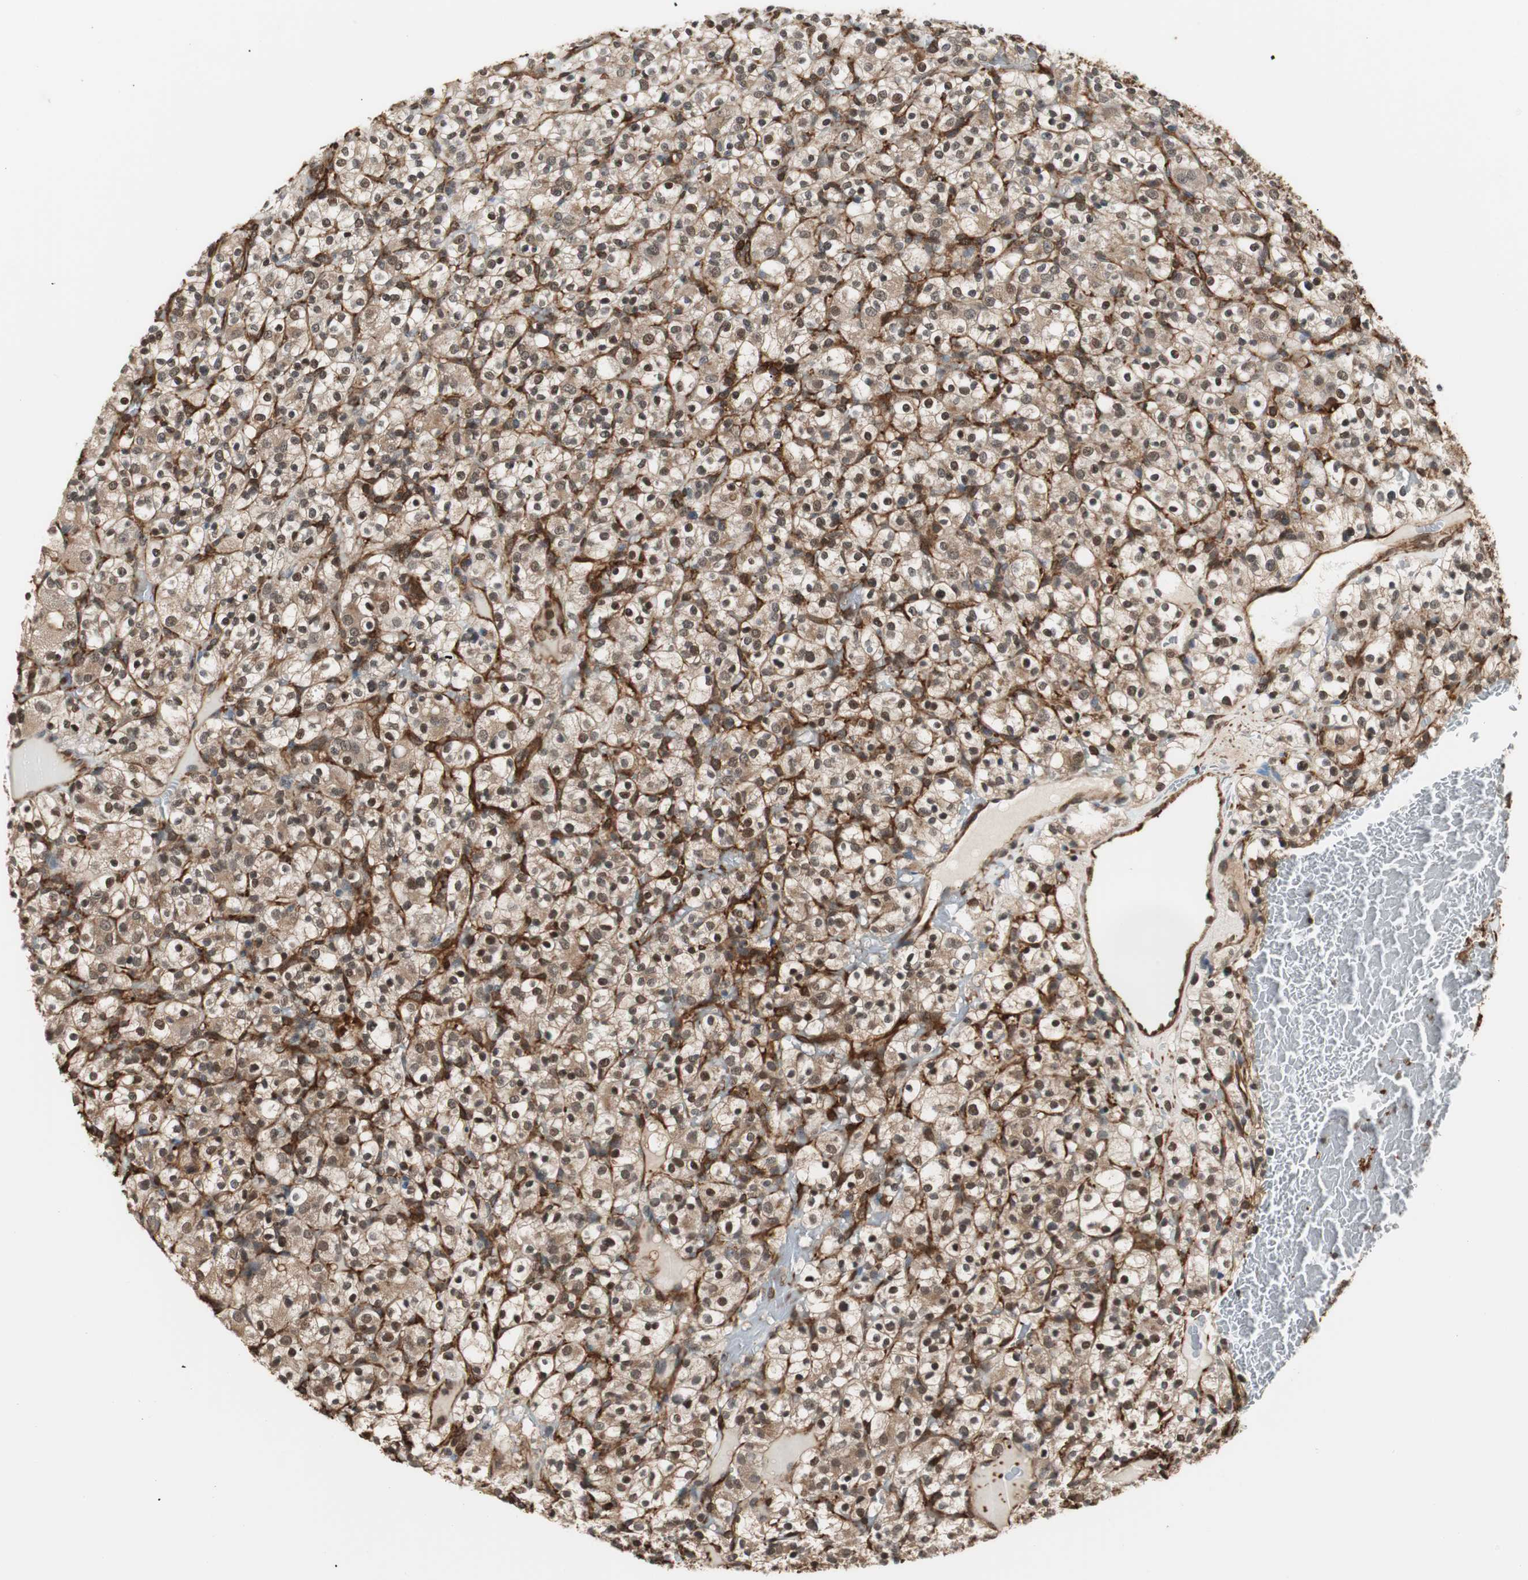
{"staining": {"intensity": "weak", "quantity": ">75%", "location": "cytoplasmic/membranous"}, "tissue": "renal cancer", "cell_type": "Tumor cells", "image_type": "cancer", "snomed": [{"axis": "morphology", "description": "Normal tissue, NOS"}, {"axis": "morphology", "description": "Adenocarcinoma, NOS"}, {"axis": "topography", "description": "Kidney"}], "caption": "Adenocarcinoma (renal) tissue displays weak cytoplasmic/membranous expression in about >75% of tumor cells", "gene": "PTPN11", "patient": {"sex": "female", "age": 72}}